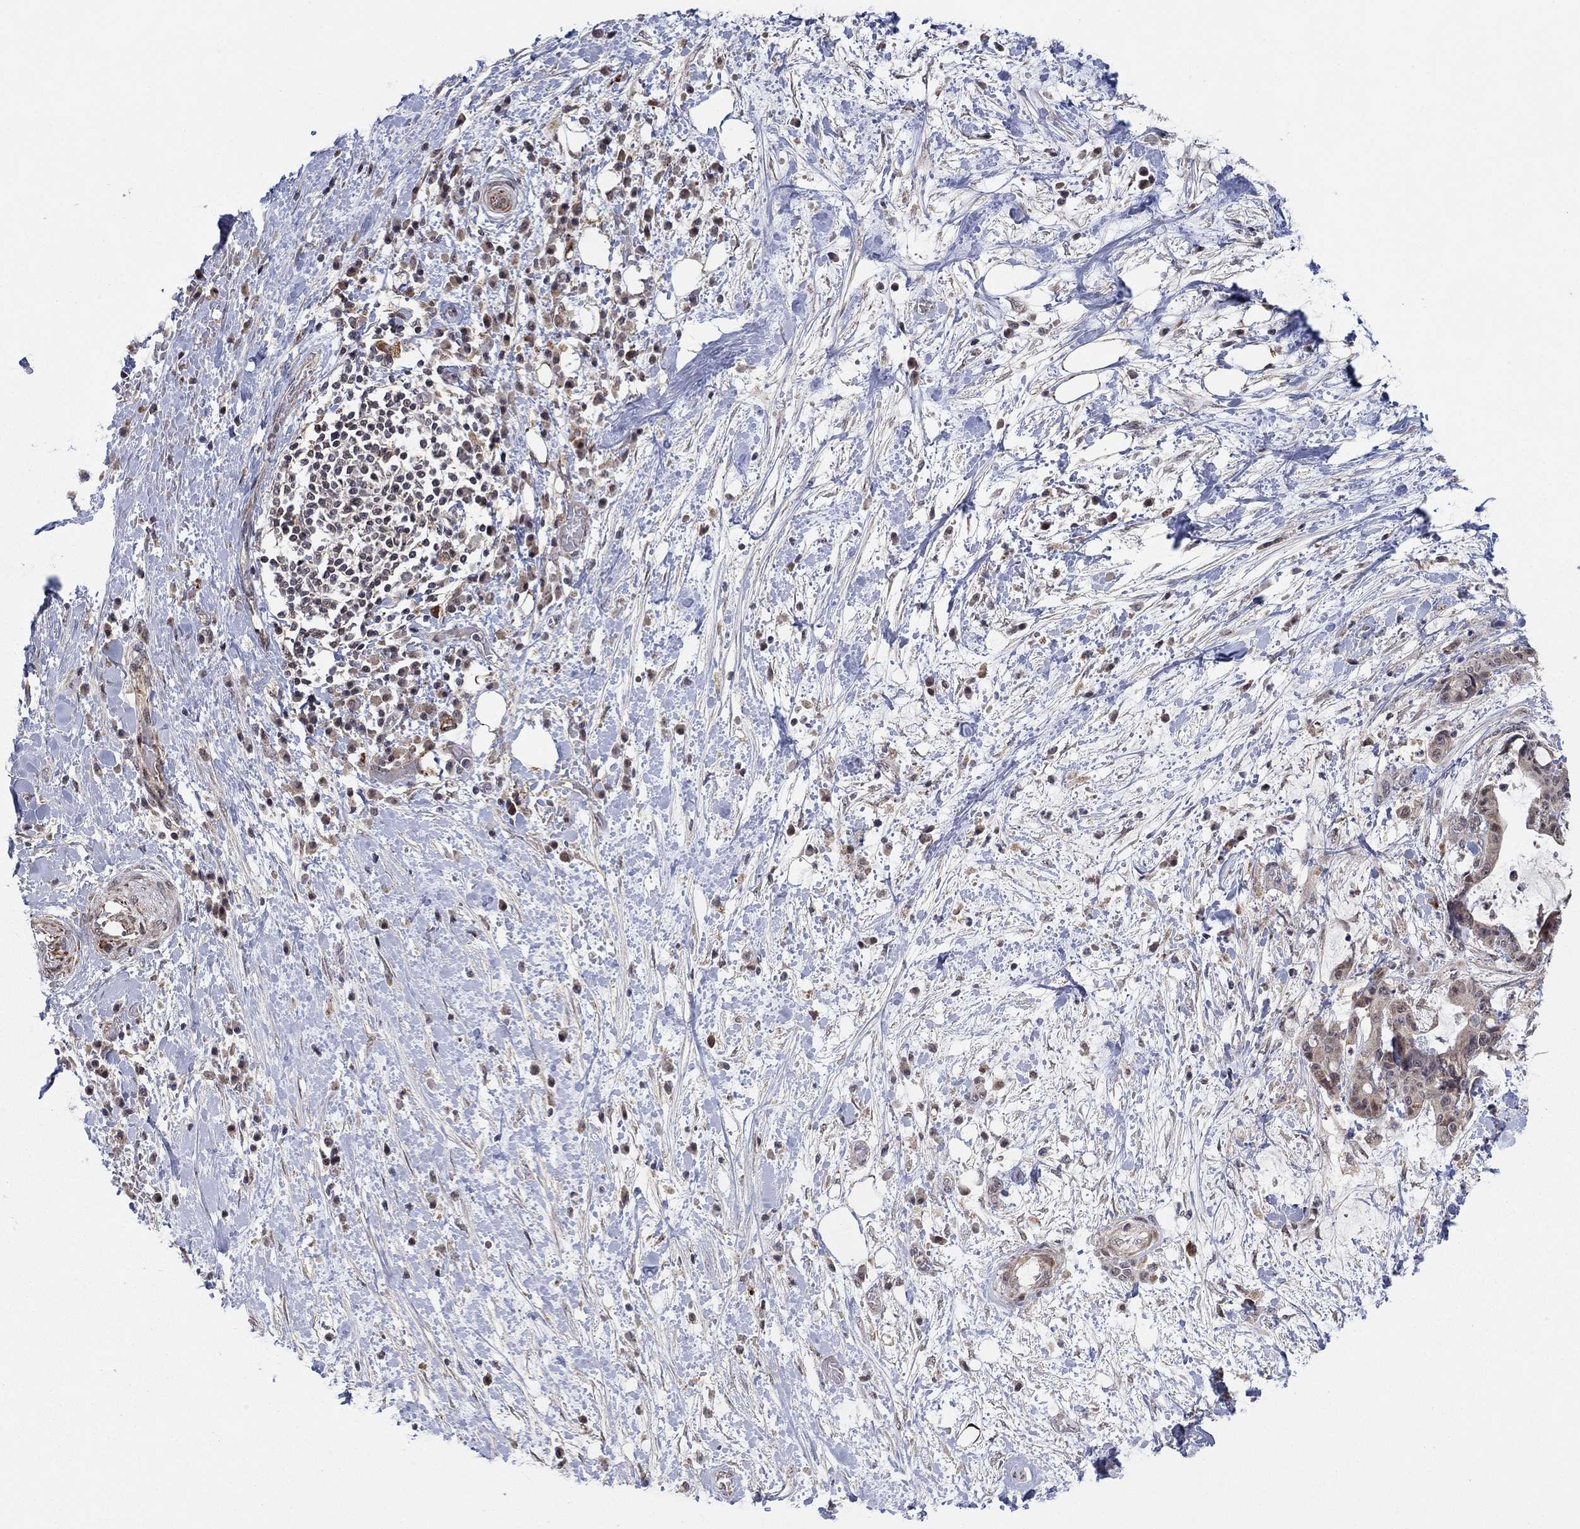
{"staining": {"intensity": "negative", "quantity": "none", "location": "none"}, "tissue": "liver cancer", "cell_type": "Tumor cells", "image_type": "cancer", "snomed": [{"axis": "morphology", "description": "Cholangiocarcinoma"}, {"axis": "topography", "description": "Liver"}], "caption": "Photomicrograph shows no significant protein staining in tumor cells of cholangiocarcinoma (liver). Nuclei are stained in blue.", "gene": "ZNF395", "patient": {"sex": "female", "age": 73}}